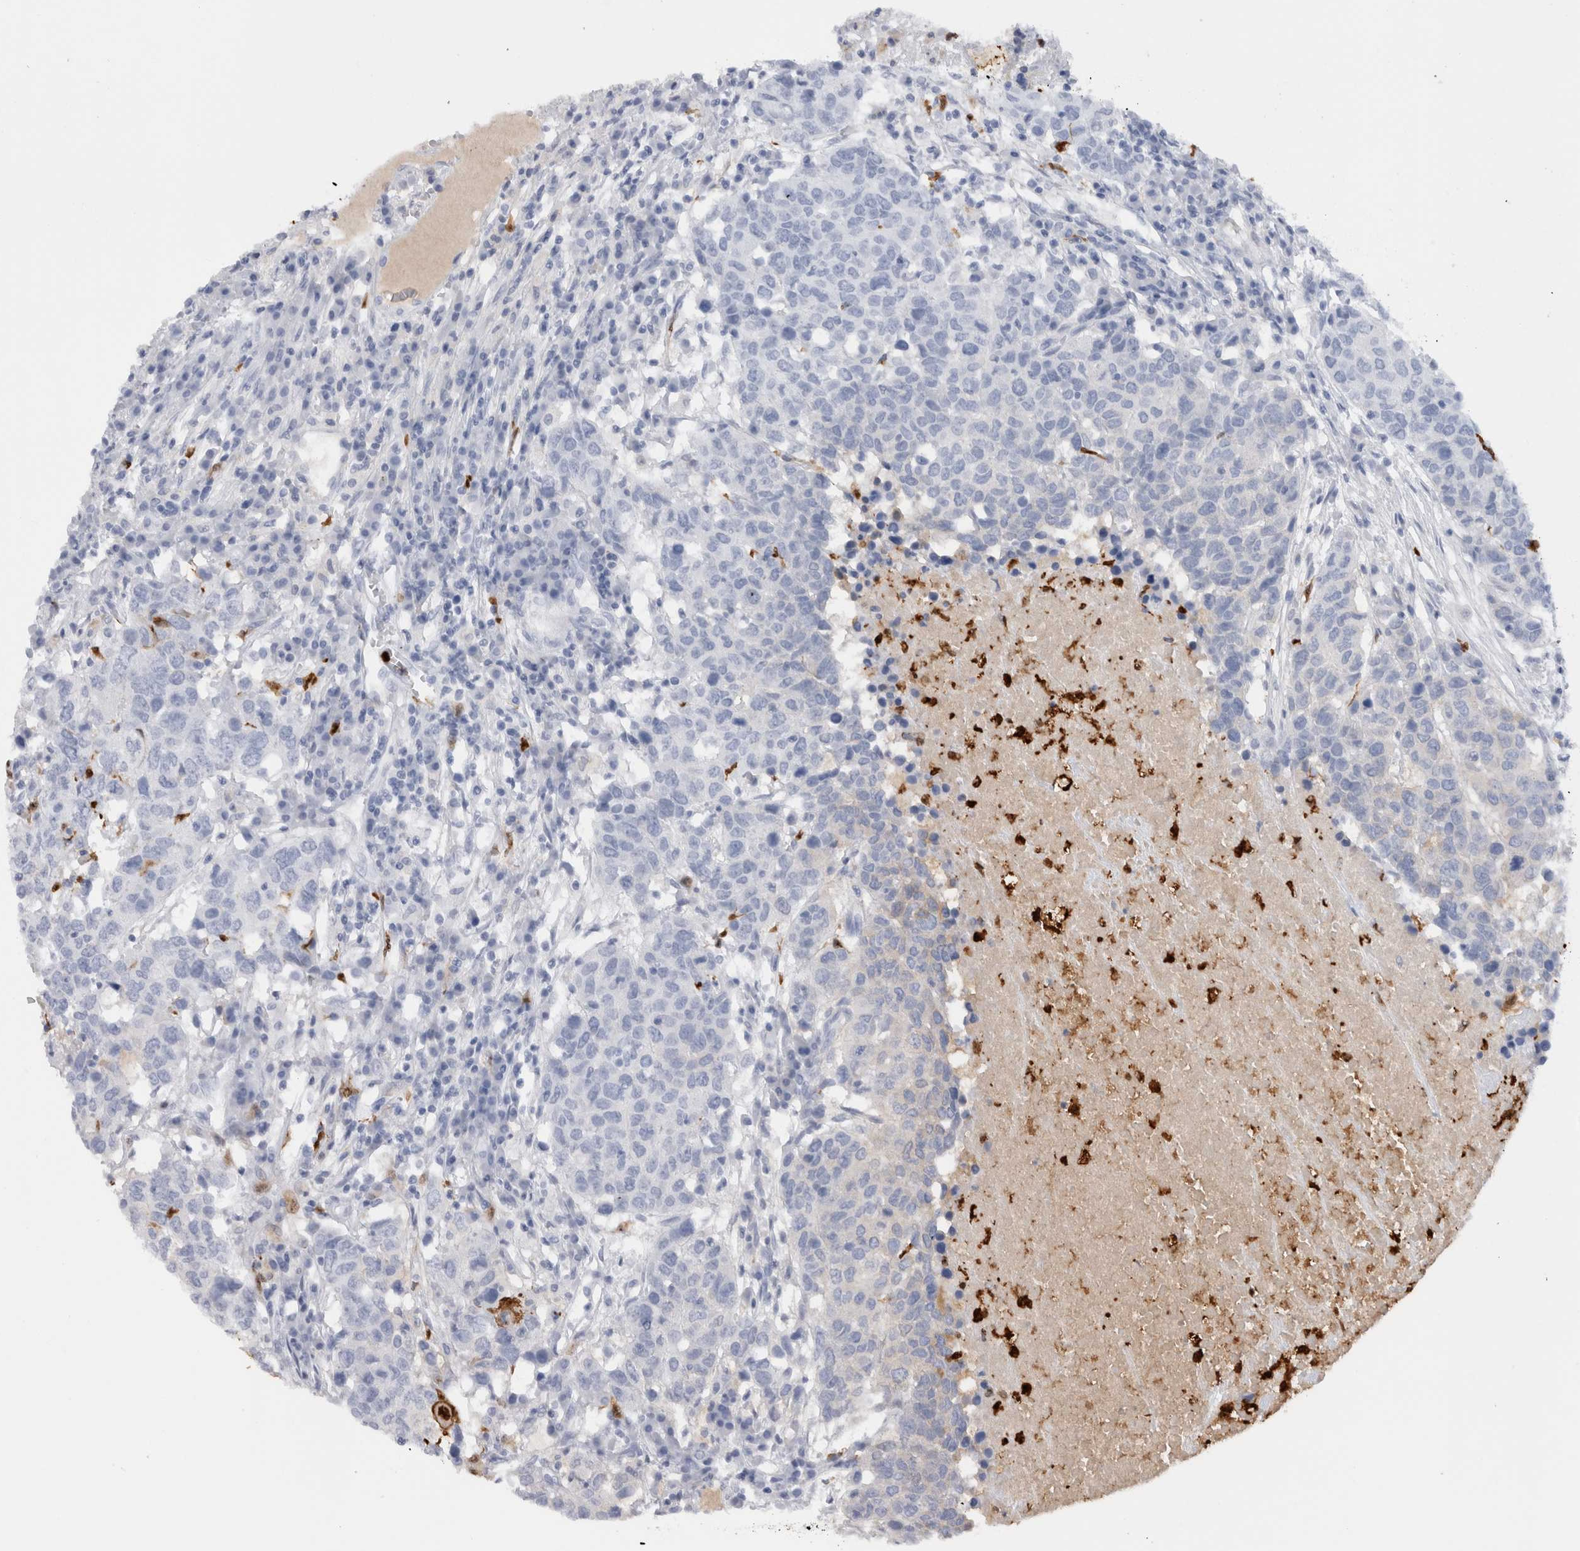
{"staining": {"intensity": "negative", "quantity": "none", "location": "none"}, "tissue": "head and neck cancer", "cell_type": "Tumor cells", "image_type": "cancer", "snomed": [{"axis": "morphology", "description": "Squamous cell carcinoma, NOS"}, {"axis": "topography", "description": "Head-Neck"}], "caption": "The image exhibits no staining of tumor cells in head and neck cancer.", "gene": "S100A8", "patient": {"sex": "male", "age": 66}}